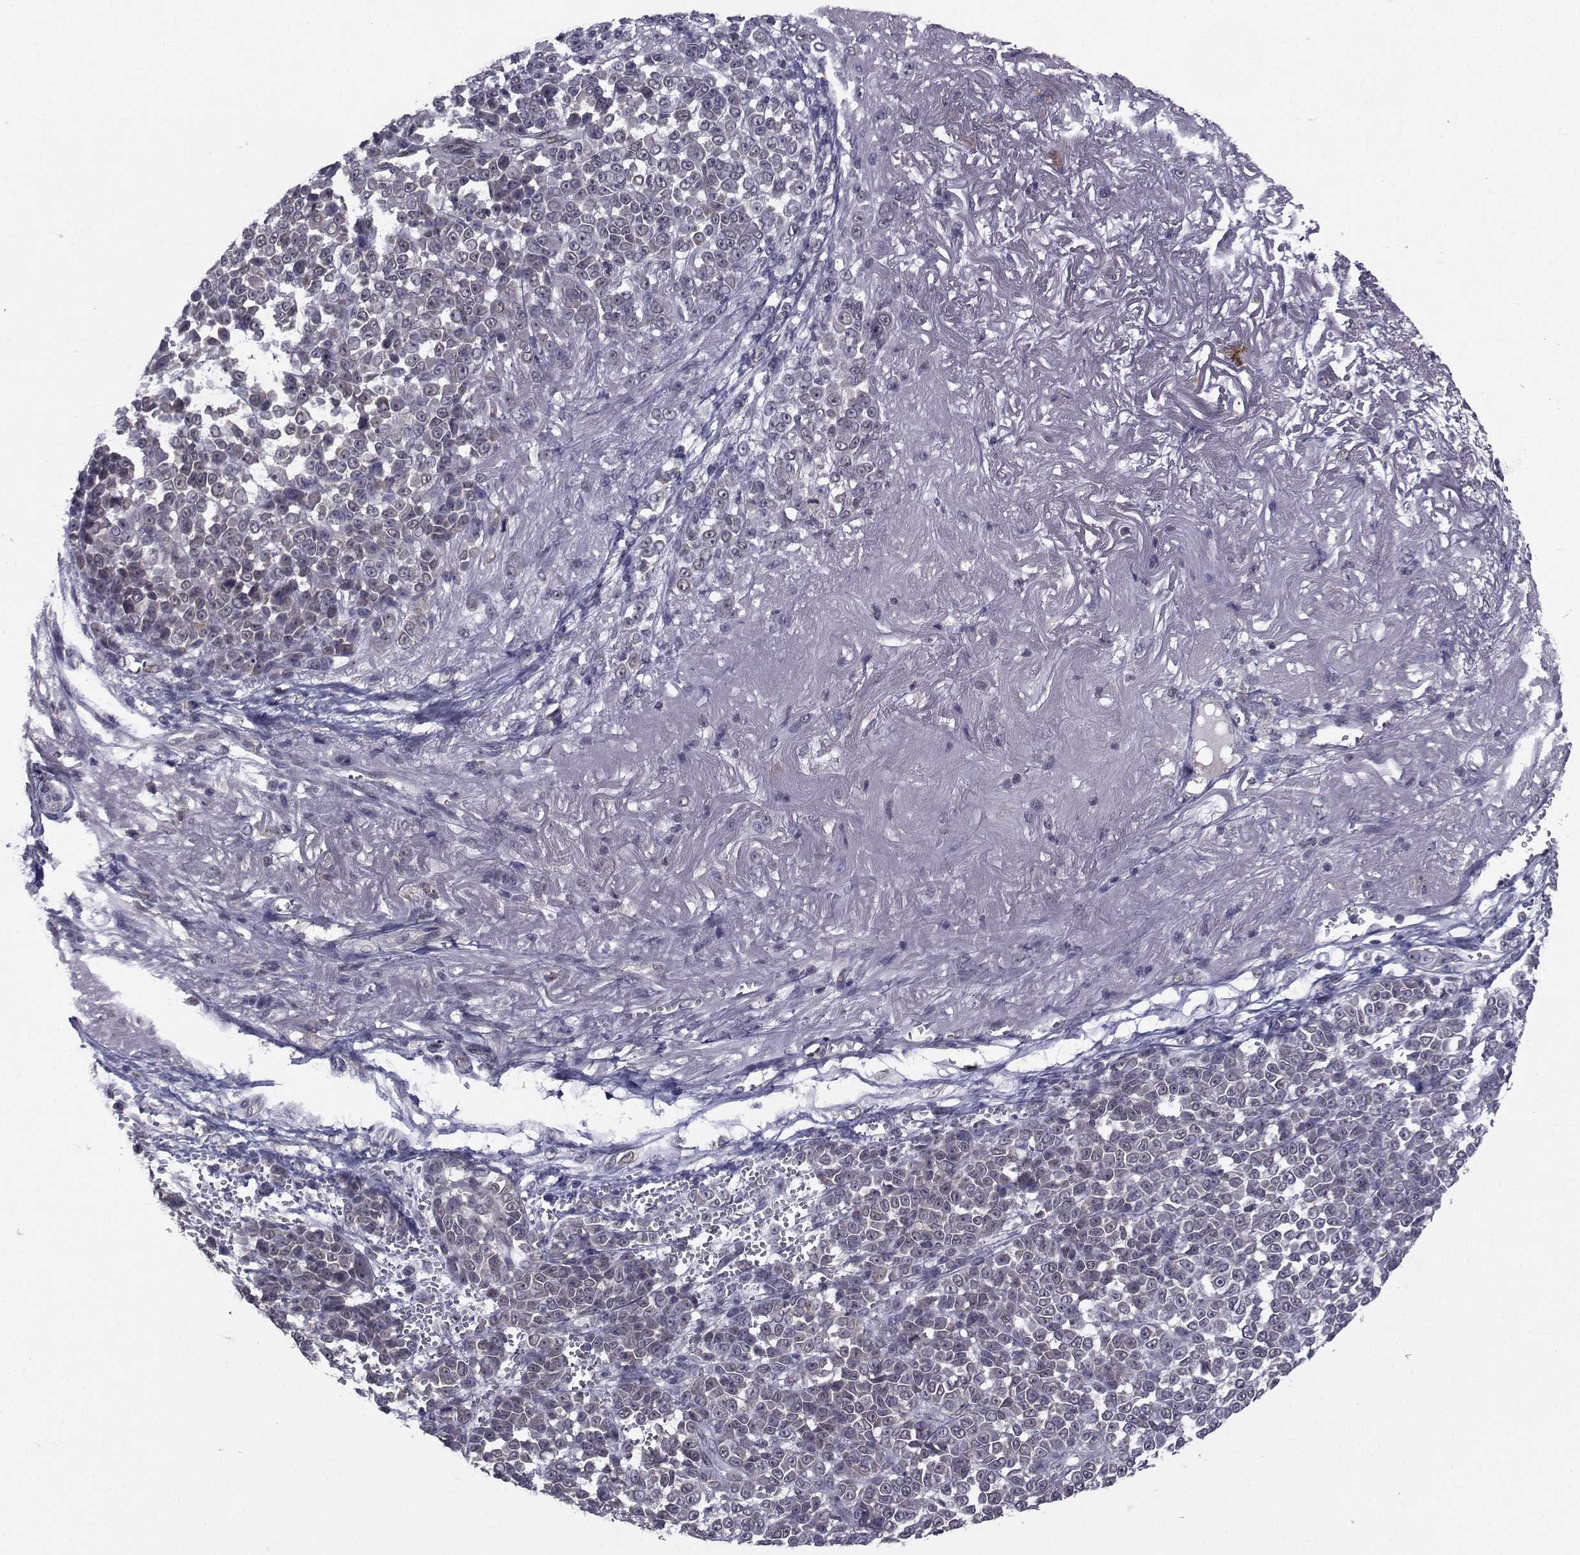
{"staining": {"intensity": "negative", "quantity": "none", "location": "none"}, "tissue": "melanoma", "cell_type": "Tumor cells", "image_type": "cancer", "snomed": [{"axis": "morphology", "description": "Malignant melanoma, NOS"}, {"axis": "topography", "description": "Skin"}], "caption": "Immunohistochemistry image of neoplastic tissue: human malignant melanoma stained with DAB (3,3'-diaminobenzidine) displays no significant protein positivity in tumor cells.", "gene": "CYP2S1", "patient": {"sex": "female", "age": 95}}